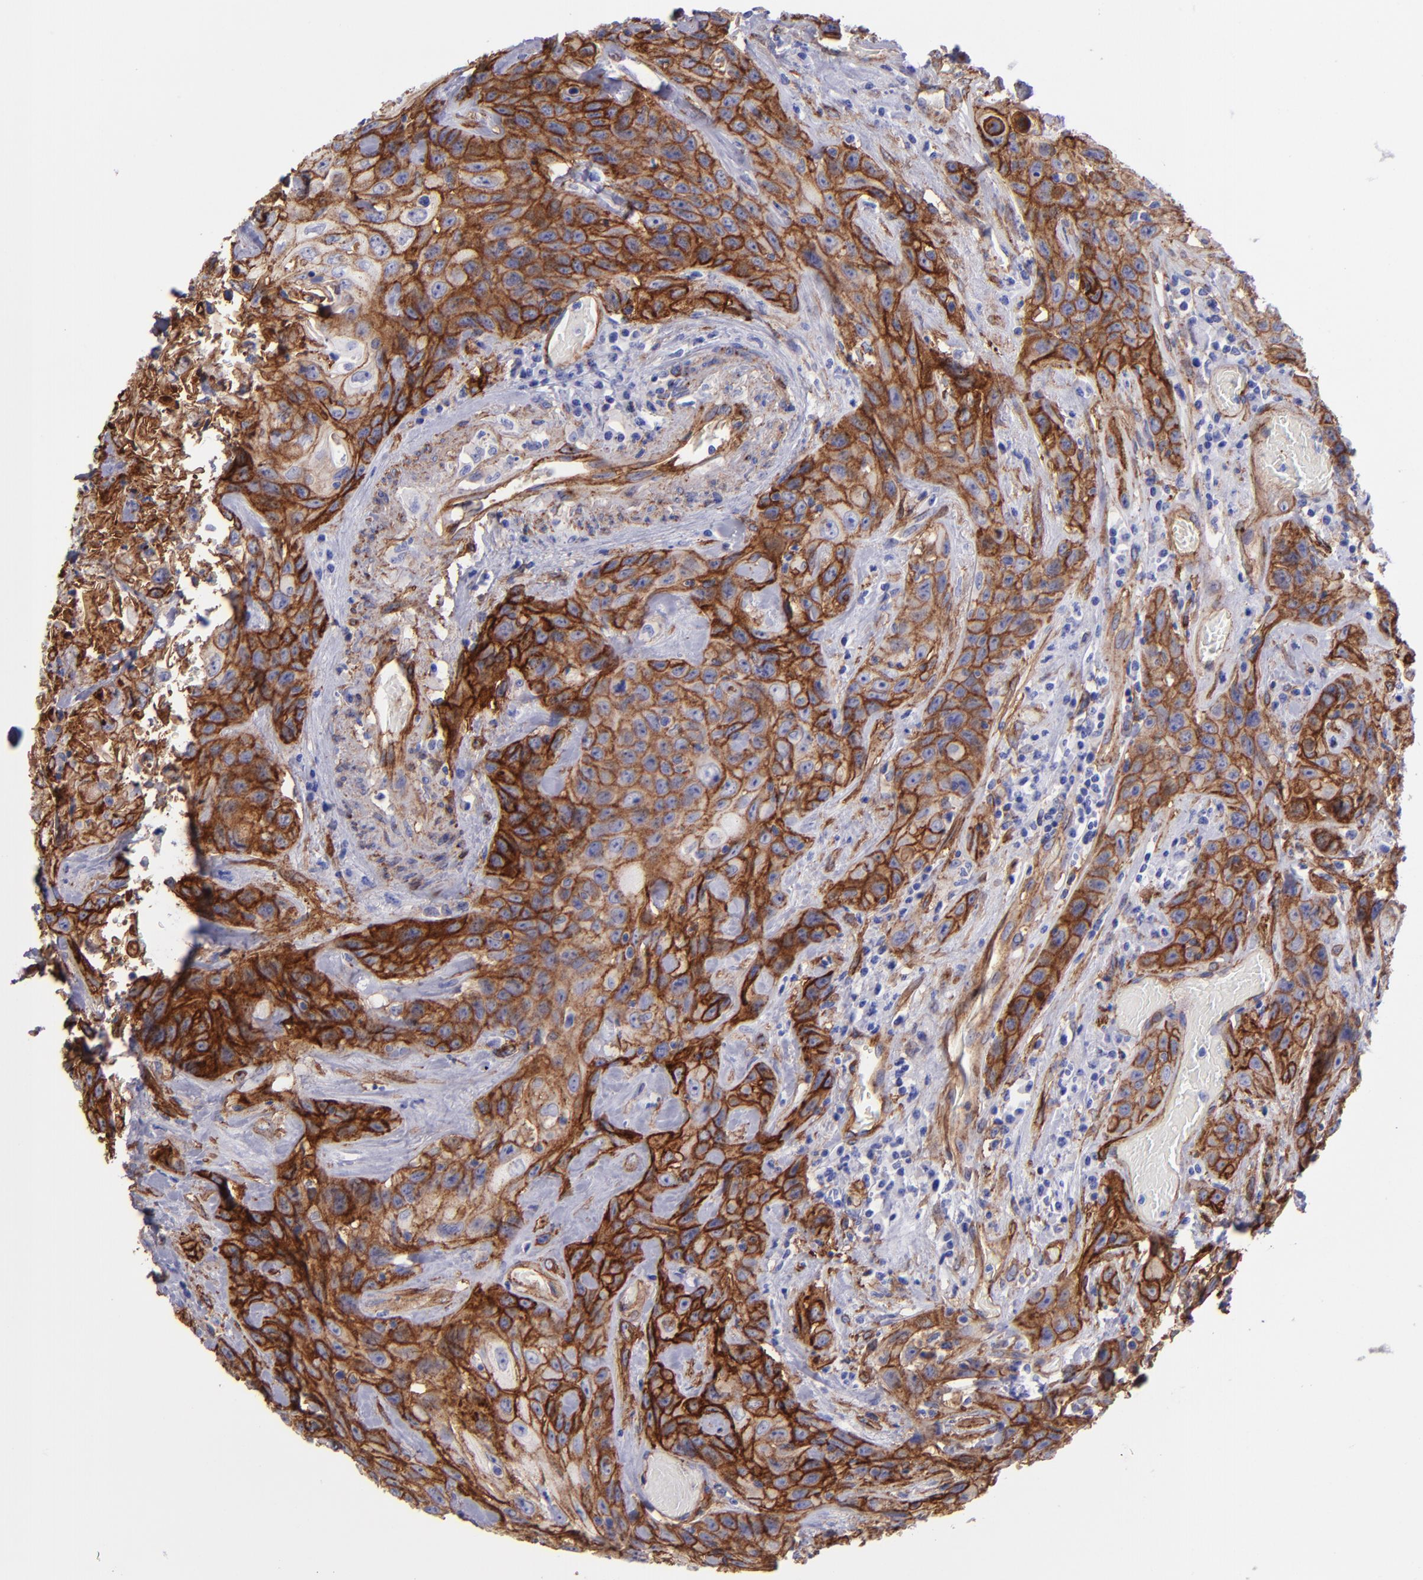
{"staining": {"intensity": "strong", "quantity": ">75%", "location": "cytoplasmic/membranous"}, "tissue": "urothelial cancer", "cell_type": "Tumor cells", "image_type": "cancer", "snomed": [{"axis": "morphology", "description": "Urothelial carcinoma, High grade"}, {"axis": "topography", "description": "Urinary bladder"}], "caption": "Urothelial cancer stained for a protein (brown) displays strong cytoplasmic/membranous positive positivity in about >75% of tumor cells.", "gene": "ITGAV", "patient": {"sex": "female", "age": 84}}